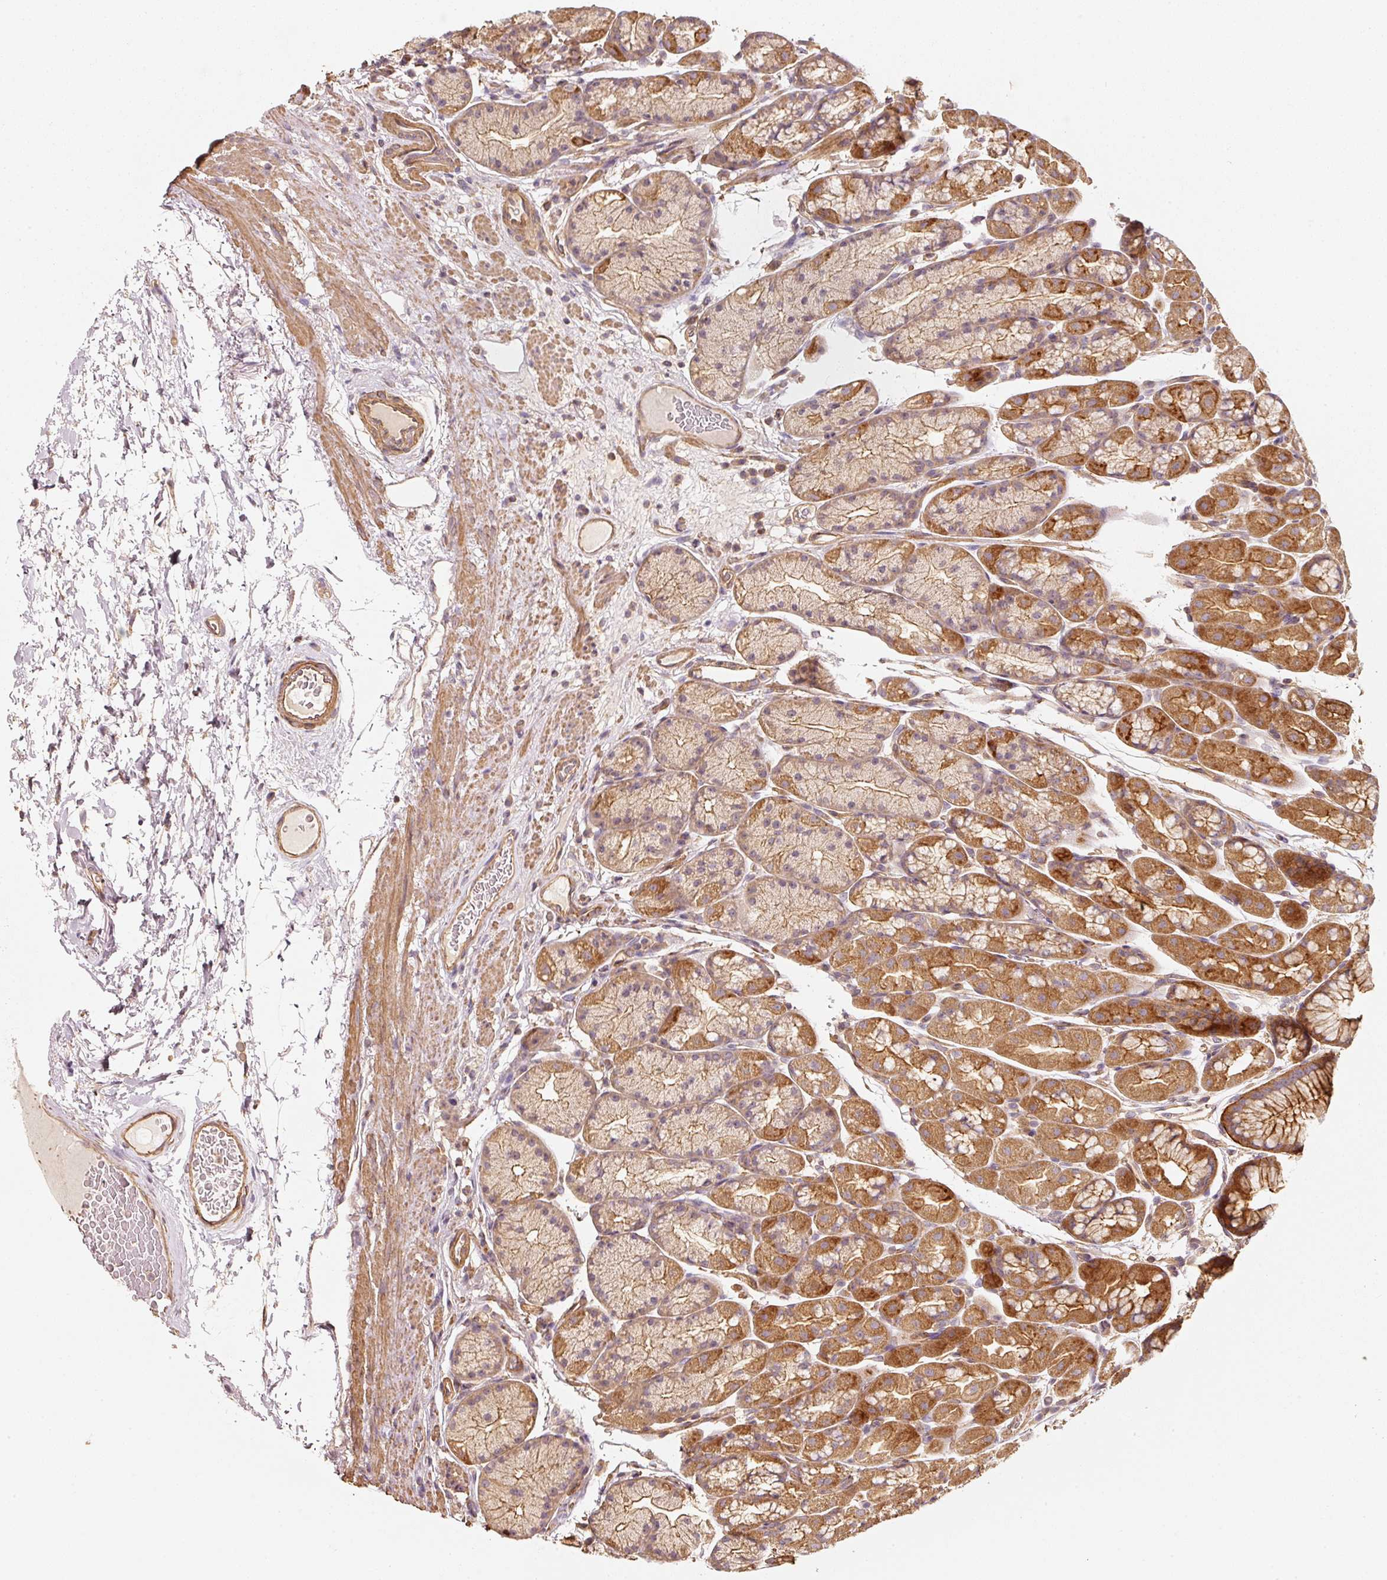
{"staining": {"intensity": "strong", "quantity": "25%-75%", "location": "cytoplasmic/membranous"}, "tissue": "stomach", "cell_type": "Glandular cells", "image_type": "normal", "snomed": [{"axis": "morphology", "description": "Normal tissue, NOS"}, {"axis": "topography", "description": "Stomach, lower"}], "caption": "Stomach stained for a protein shows strong cytoplasmic/membranous positivity in glandular cells. The staining is performed using DAB (3,3'-diaminobenzidine) brown chromogen to label protein expression. The nuclei are counter-stained blue using hematoxylin.", "gene": "CEP95", "patient": {"sex": "male", "age": 67}}